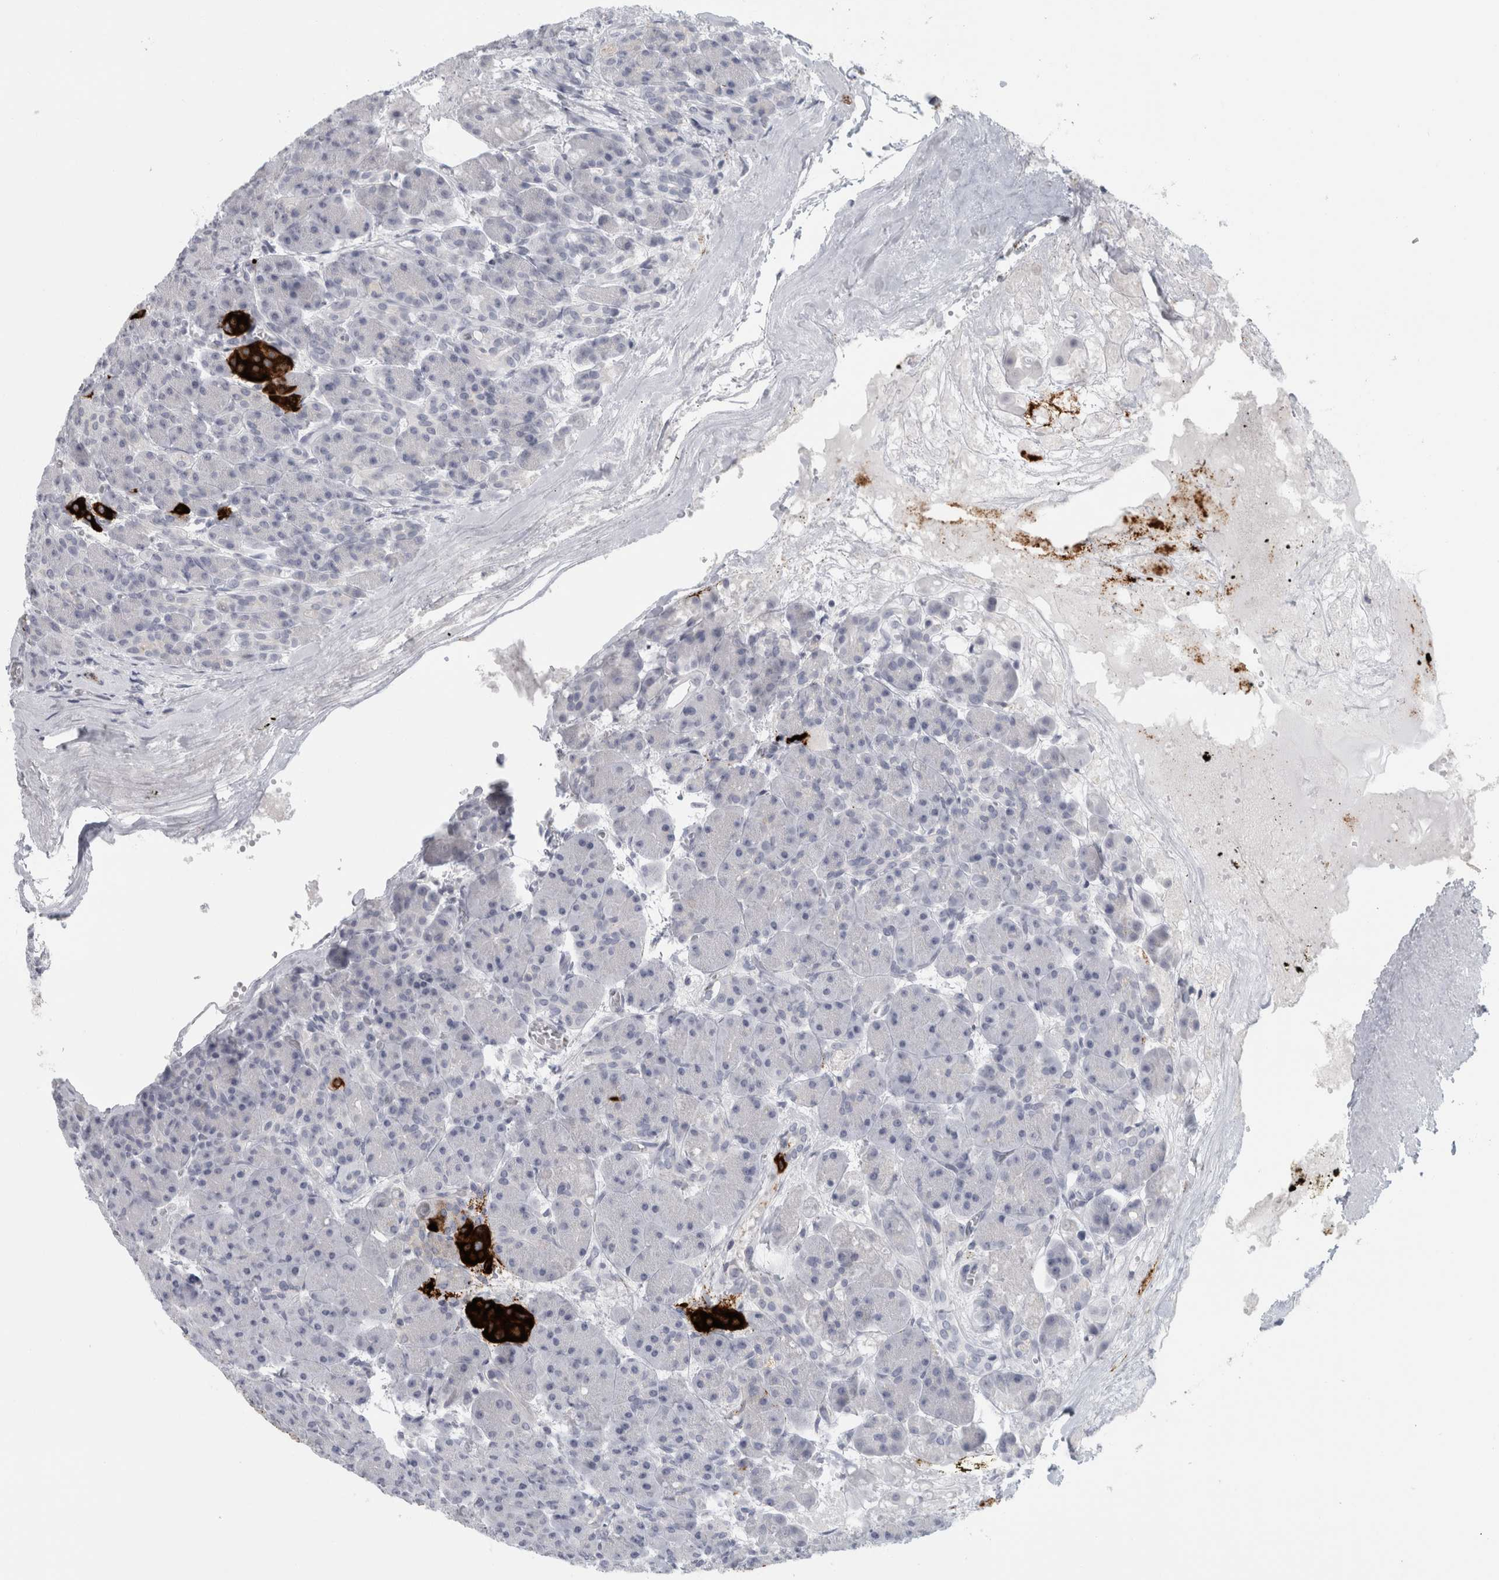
{"staining": {"intensity": "negative", "quantity": "none", "location": "none"}, "tissue": "pancreas", "cell_type": "Exocrine glandular cells", "image_type": "normal", "snomed": [{"axis": "morphology", "description": "Normal tissue, NOS"}, {"axis": "topography", "description": "Pancreas"}], "caption": "Photomicrograph shows no protein positivity in exocrine glandular cells of normal pancreas.", "gene": "CPE", "patient": {"sex": "male", "age": 63}}